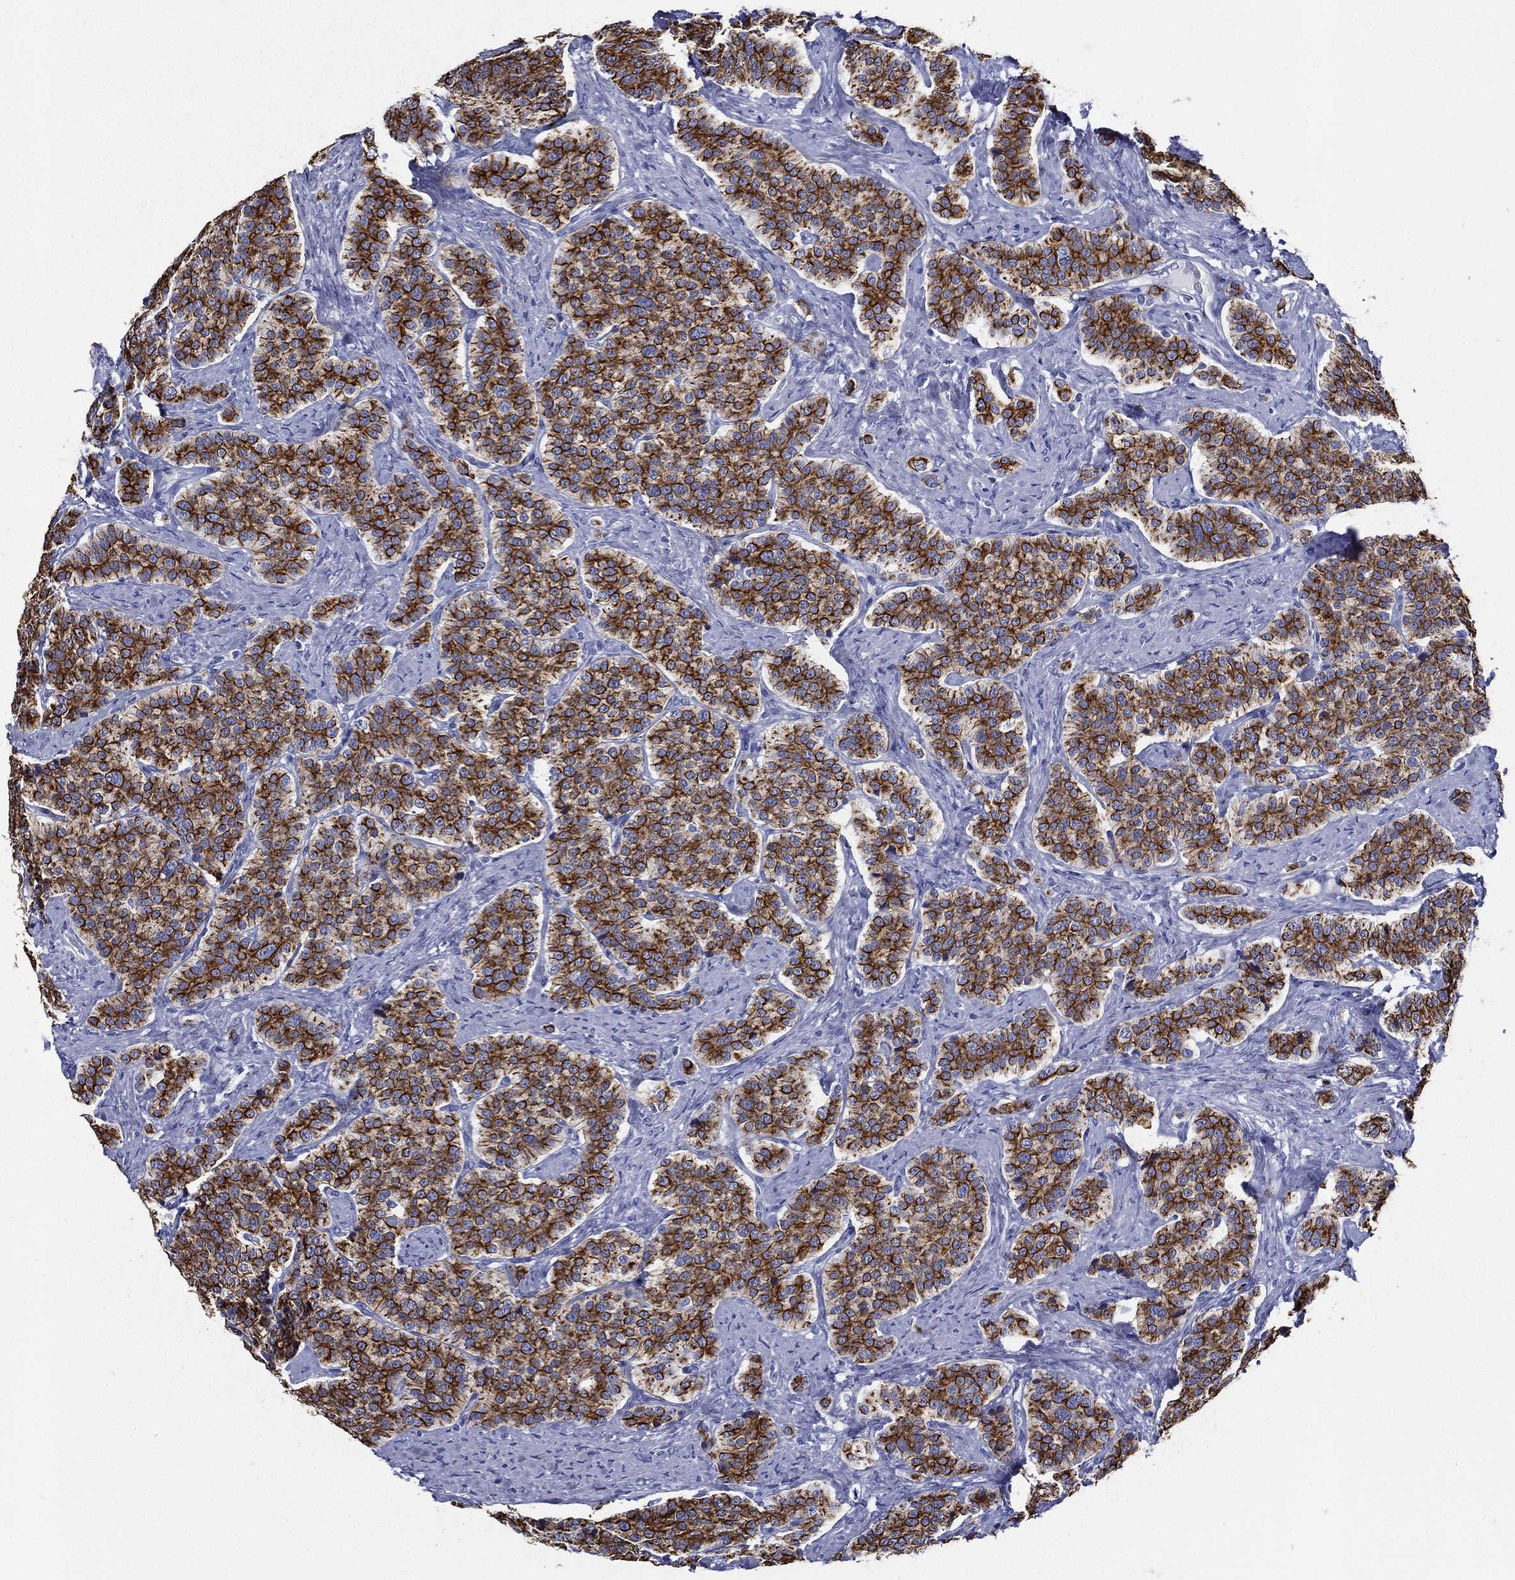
{"staining": {"intensity": "strong", "quantity": ">75%", "location": "cytoplasmic/membranous"}, "tissue": "carcinoid", "cell_type": "Tumor cells", "image_type": "cancer", "snomed": [{"axis": "morphology", "description": "Carcinoid, malignant, NOS"}, {"axis": "topography", "description": "Small intestine"}], "caption": "Human carcinoid stained with a brown dye reveals strong cytoplasmic/membranous positive expression in about >75% of tumor cells.", "gene": "NEDD9", "patient": {"sex": "female", "age": 58}}